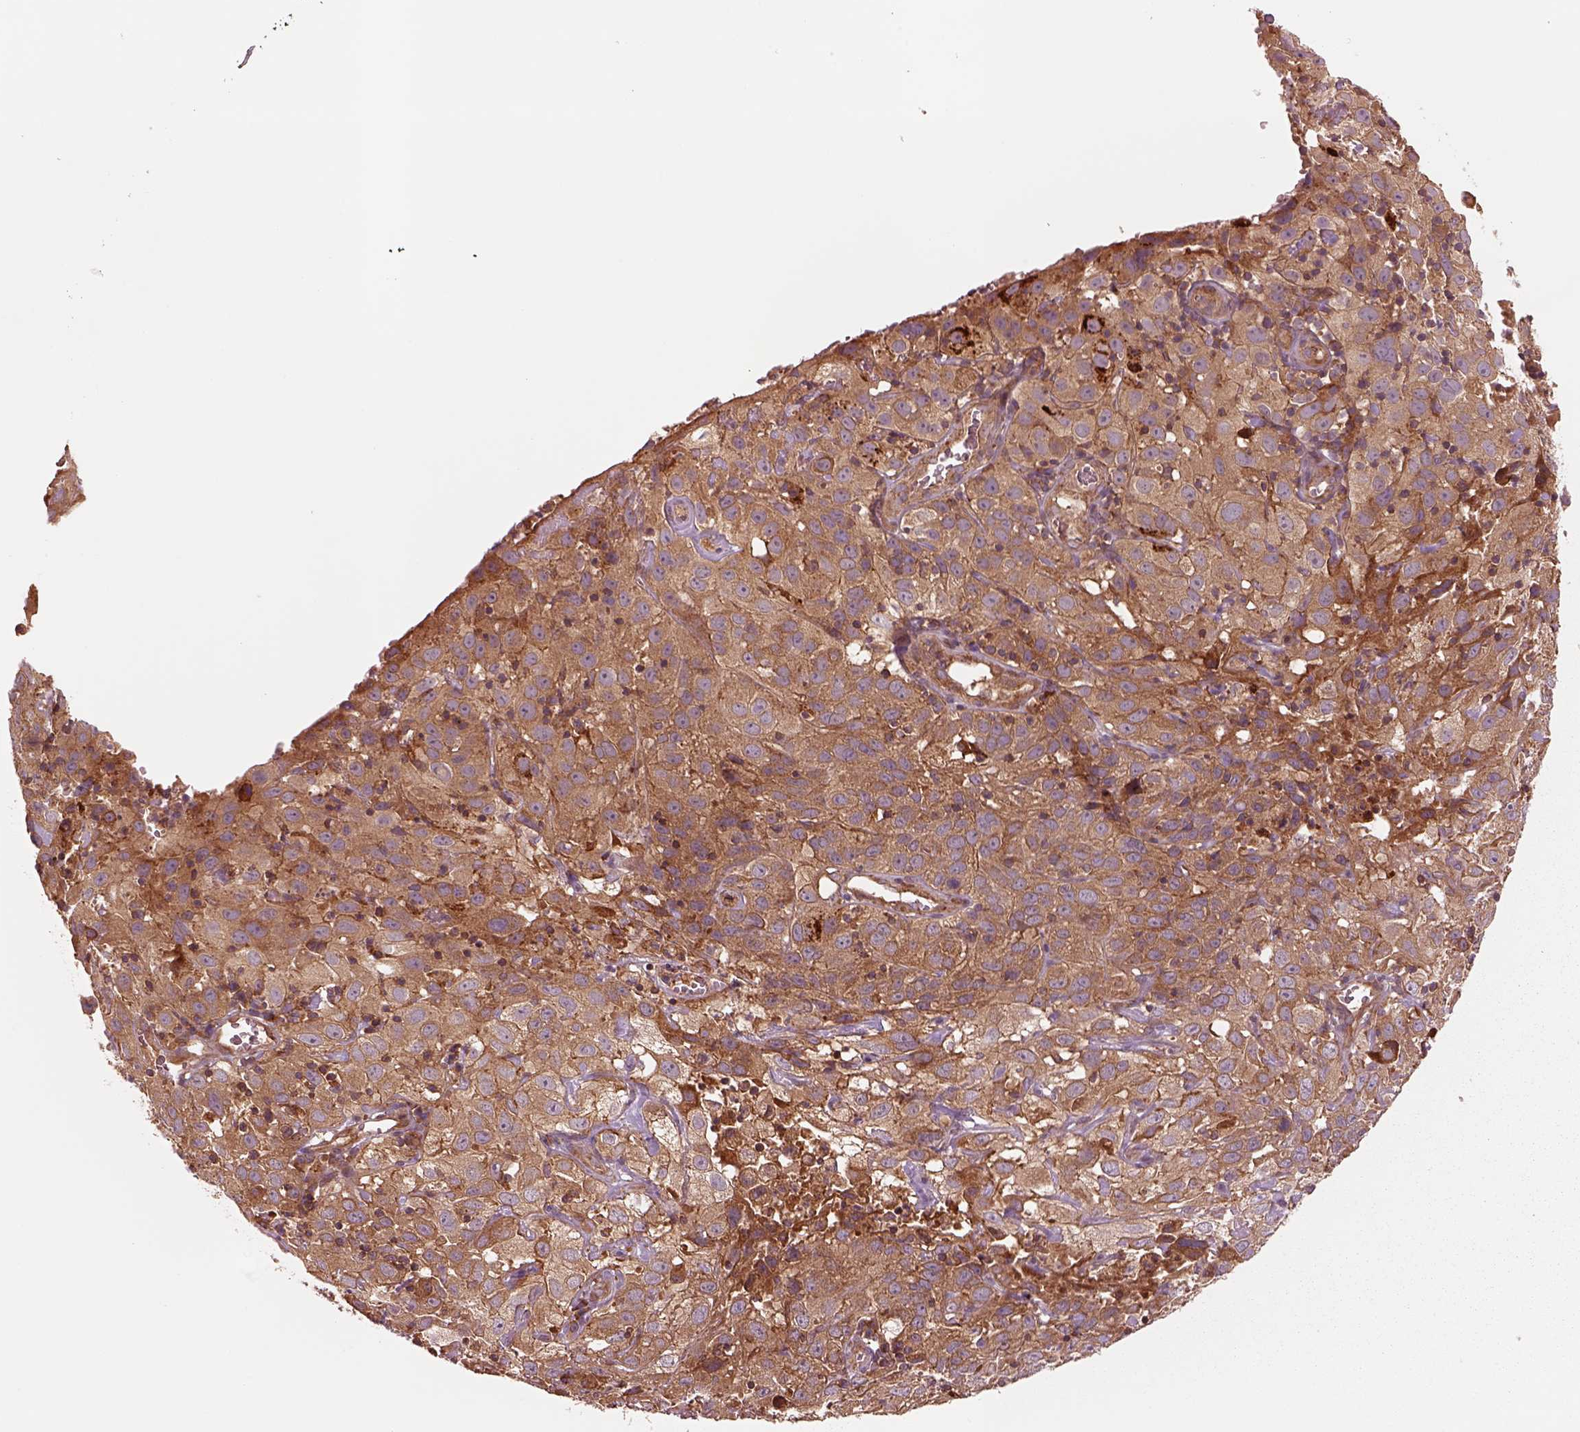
{"staining": {"intensity": "moderate", "quantity": ">75%", "location": "cytoplasmic/membranous"}, "tissue": "cervical cancer", "cell_type": "Tumor cells", "image_type": "cancer", "snomed": [{"axis": "morphology", "description": "Squamous cell carcinoma, NOS"}, {"axis": "topography", "description": "Cervix"}], "caption": "DAB (3,3'-diaminobenzidine) immunohistochemical staining of squamous cell carcinoma (cervical) demonstrates moderate cytoplasmic/membranous protein expression in about >75% of tumor cells. (IHC, brightfield microscopy, high magnification).", "gene": "ASCC2", "patient": {"sex": "female", "age": 32}}